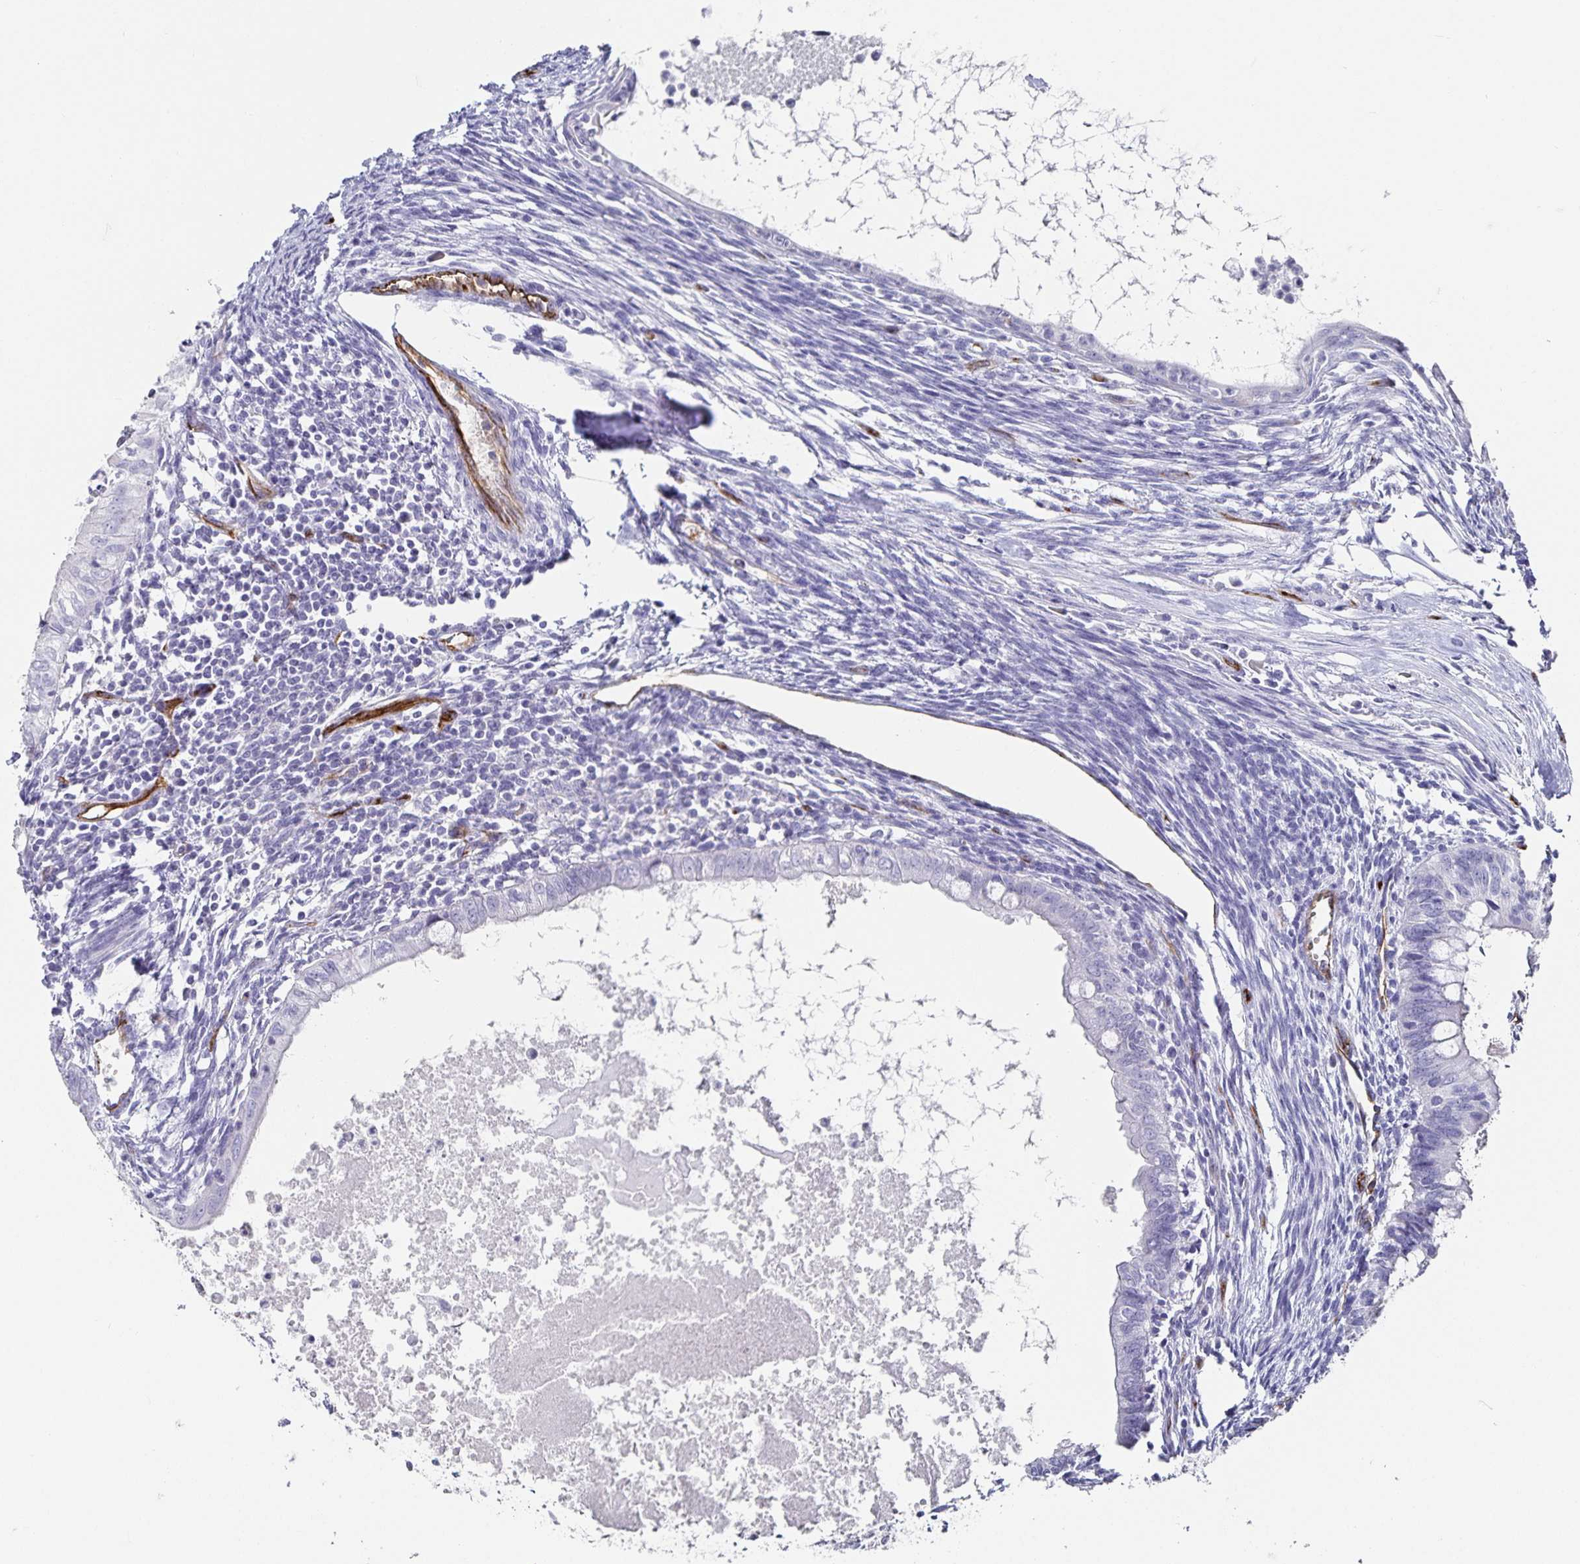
{"staining": {"intensity": "negative", "quantity": "none", "location": "none"}, "tissue": "testis cancer", "cell_type": "Tumor cells", "image_type": "cancer", "snomed": [{"axis": "morphology", "description": "Carcinoma, Embryonal, NOS"}, {"axis": "topography", "description": "Testis"}], "caption": "Tumor cells show no significant staining in embryonal carcinoma (testis).", "gene": "PODXL", "patient": {"sex": "male", "age": 37}}